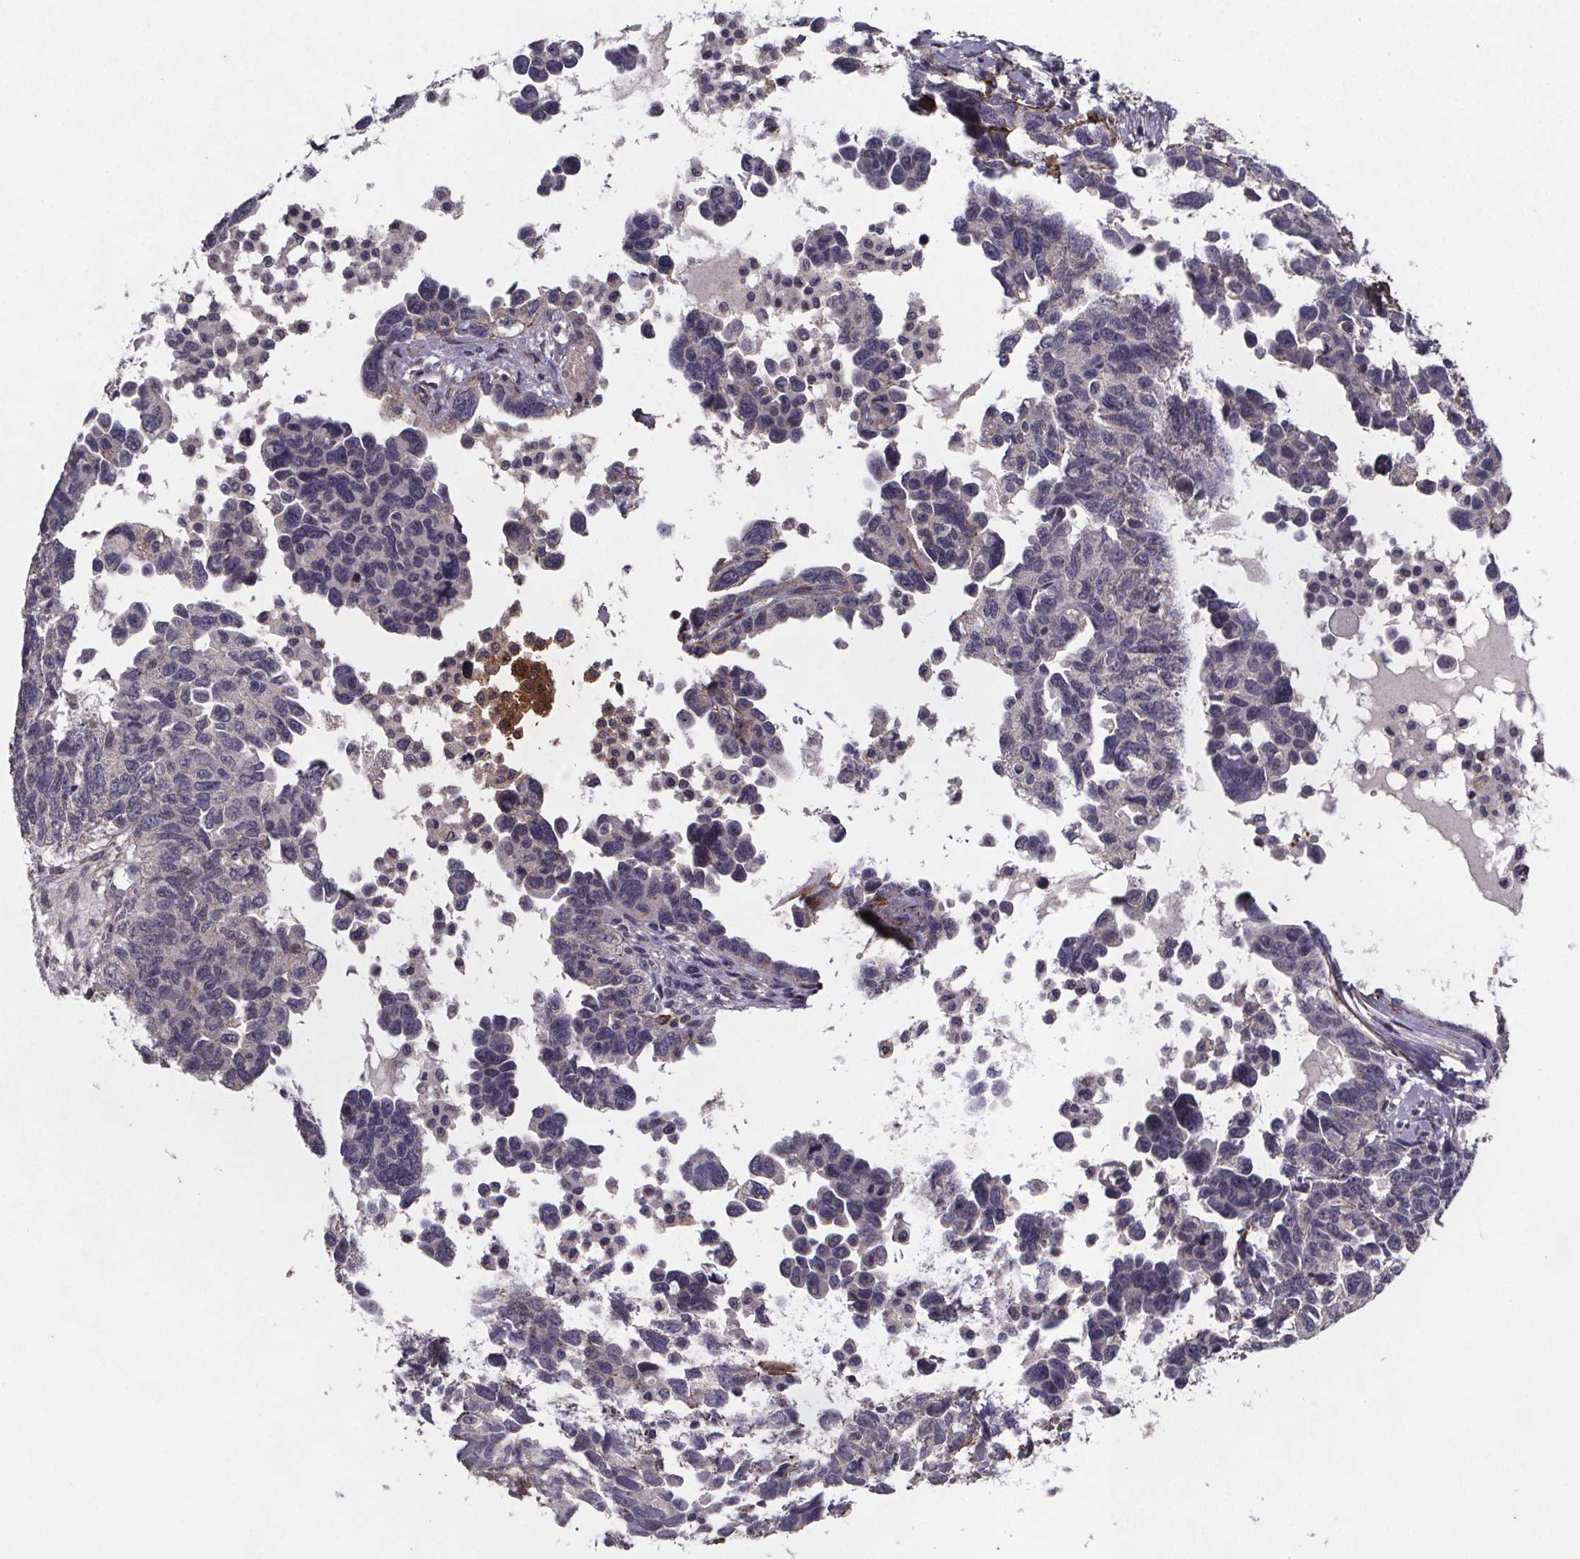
{"staining": {"intensity": "negative", "quantity": "none", "location": "none"}, "tissue": "ovarian cancer", "cell_type": "Tumor cells", "image_type": "cancer", "snomed": [{"axis": "morphology", "description": "Cystadenocarcinoma, serous, NOS"}, {"axis": "topography", "description": "Ovary"}], "caption": "A micrograph of human ovarian serous cystadenocarcinoma is negative for staining in tumor cells.", "gene": "PALLD", "patient": {"sex": "female", "age": 69}}